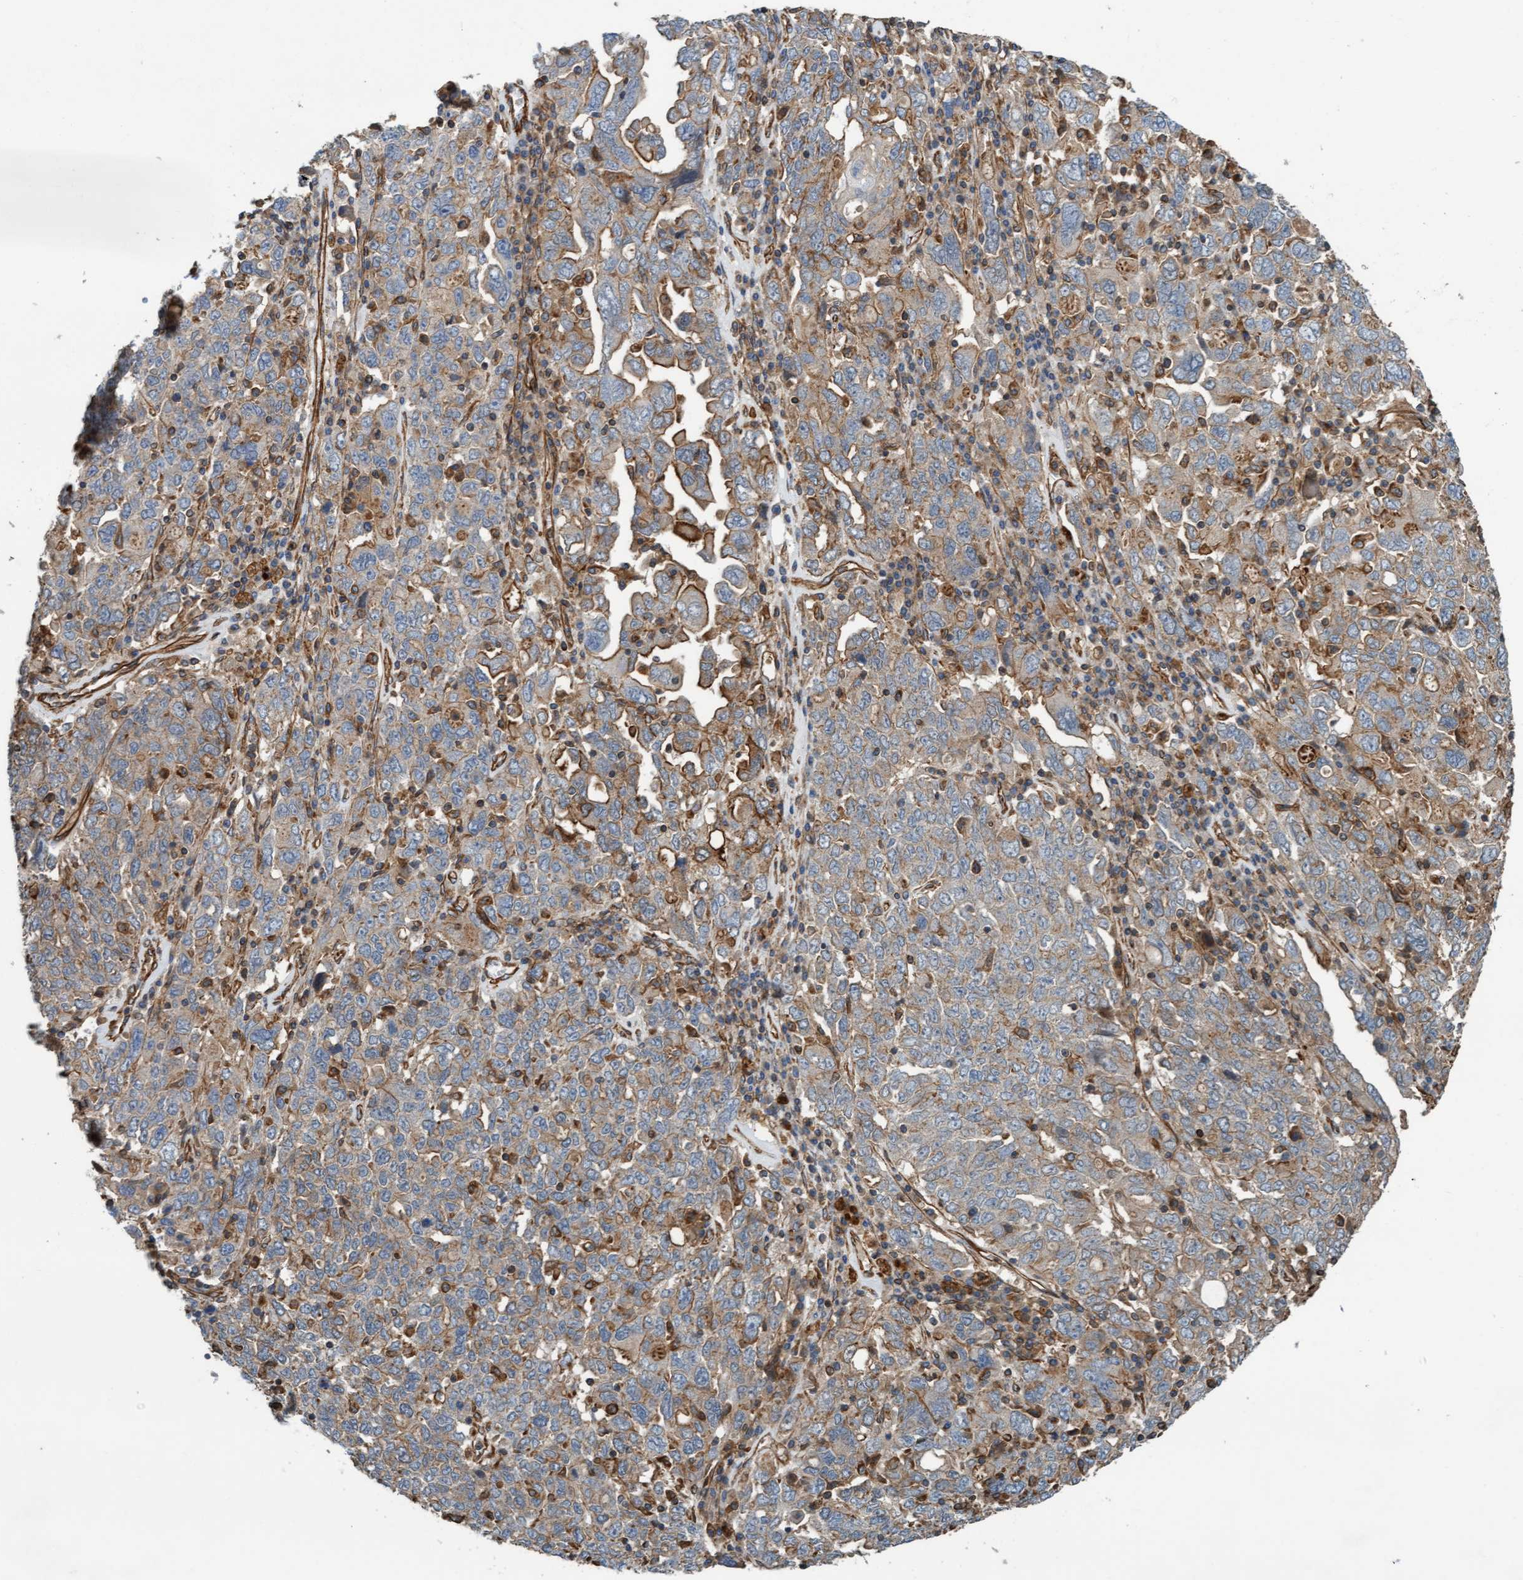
{"staining": {"intensity": "weak", "quantity": "25%-75%", "location": "cytoplasmic/membranous"}, "tissue": "ovarian cancer", "cell_type": "Tumor cells", "image_type": "cancer", "snomed": [{"axis": "morphology", "description": "Carcinoma, endometroid"}, {"axis": "topography", "description": "Ovary"}], "caption": "Immunohistochemistry staining of ovarian endometroid carcinoma, which exhibits low levels of weak cytoplasmic/membranous staining in approximately 25%-75% of tumor cells indicating weak cytoplasmic/membranous protein positivity. The staining was performed using DAB (brown) for protein detection and nuclei were counterstained in hematoxylin (blue).", "gene": "STXBP4", "patient": {"sex": "female", "age": 62}}